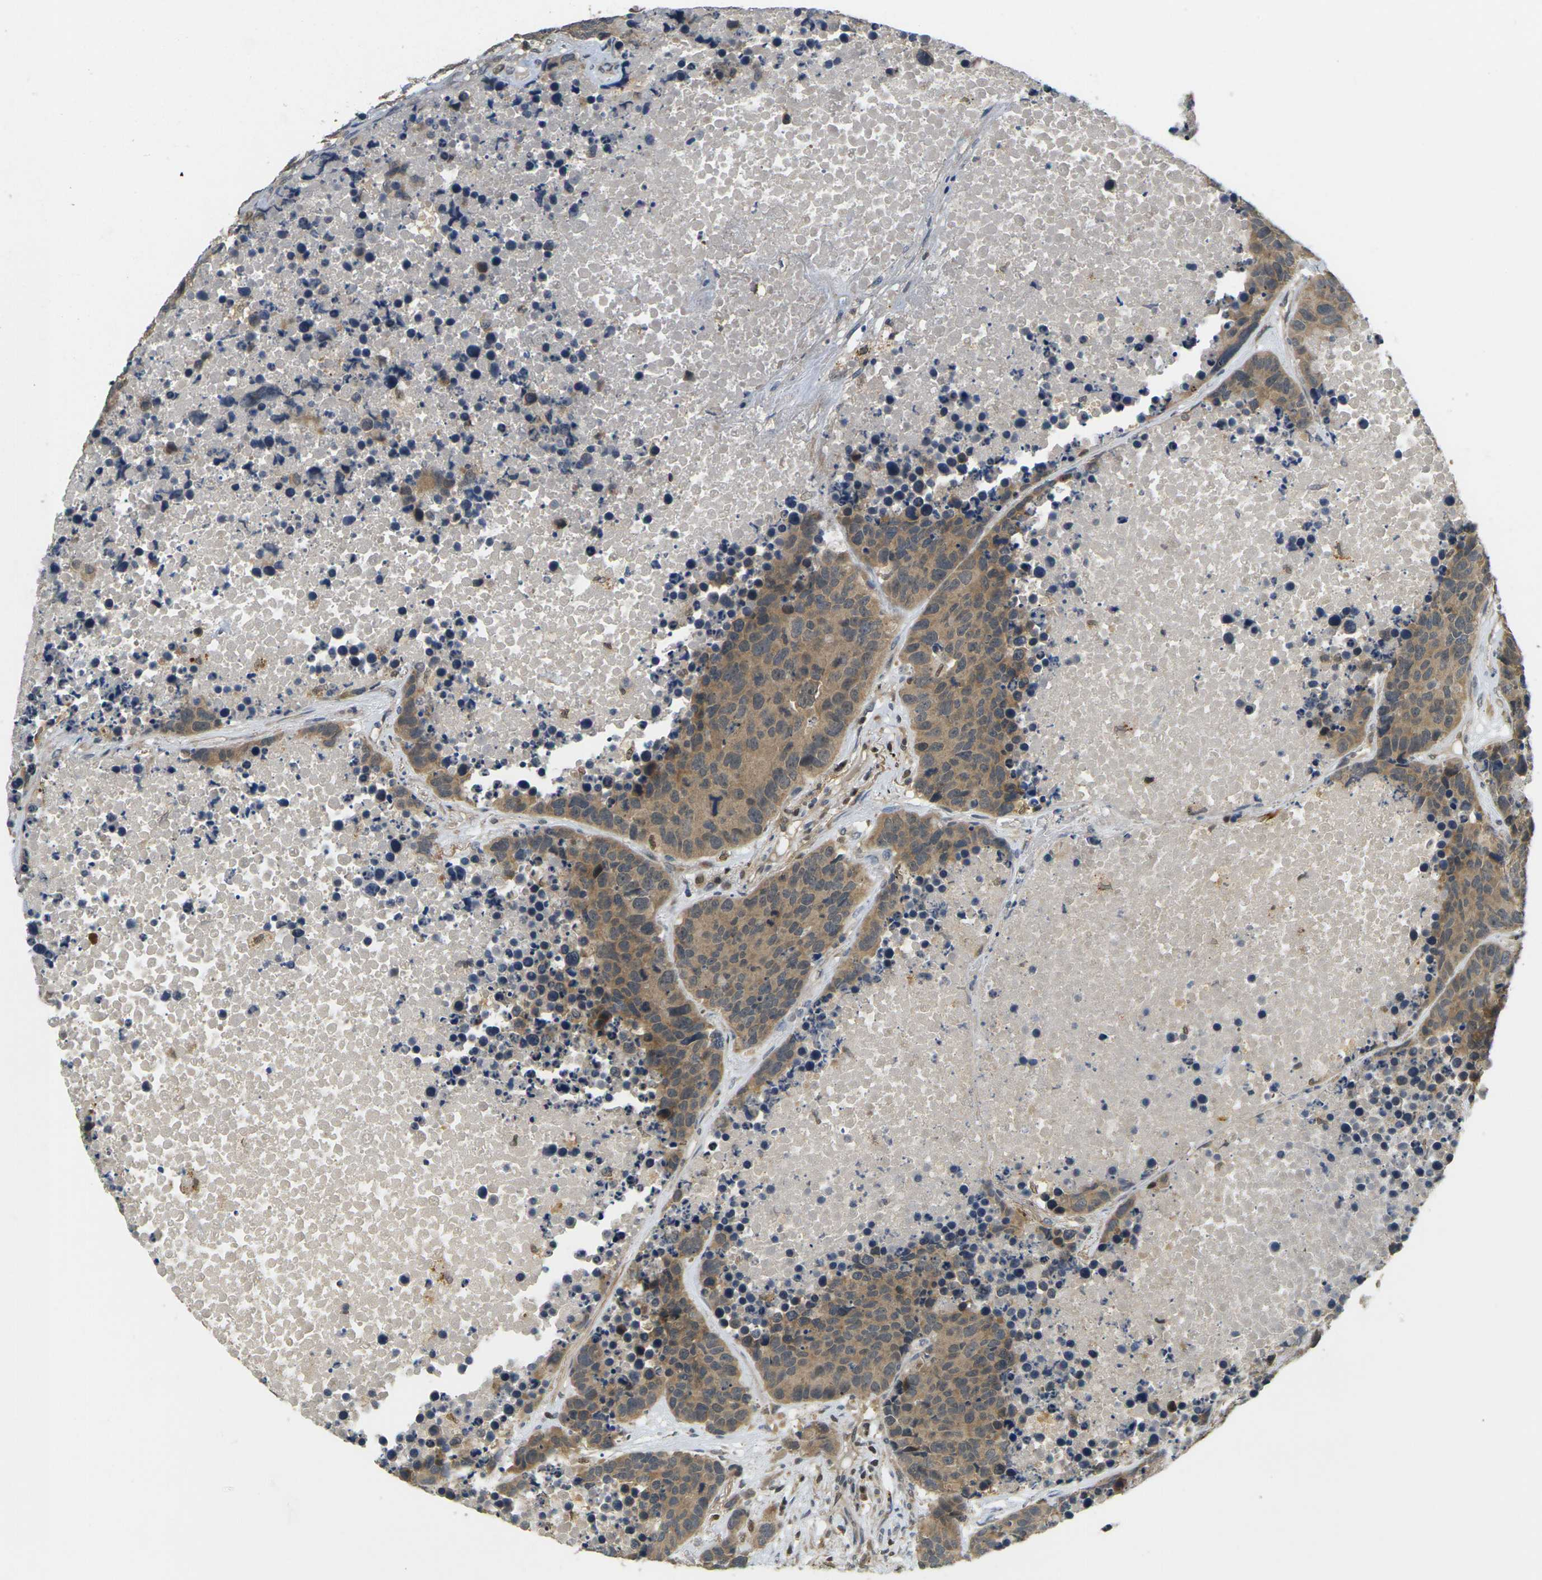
{"staining": {"intensity": "moderate", "quantity": ">75%", "location": "cytoplasmic/membranous"}, "tissue": "carcinoid", "cell_type": "Tumor cells", "image_type": "cancer", "snomed": [{"axis": "morphology", "description": "Carcinoid, malignant, NOS"}, {"axis": "topography", "description": "Lung"}], "caption": "Immunohistochemical staining of human malignant carcinoid displays medium levels of moderate cytoplasmic/membranous protein positivity in about >75% of tumor cells.", "gene": "KLHL8", "patient": {"sex": "male", "age": 60}}